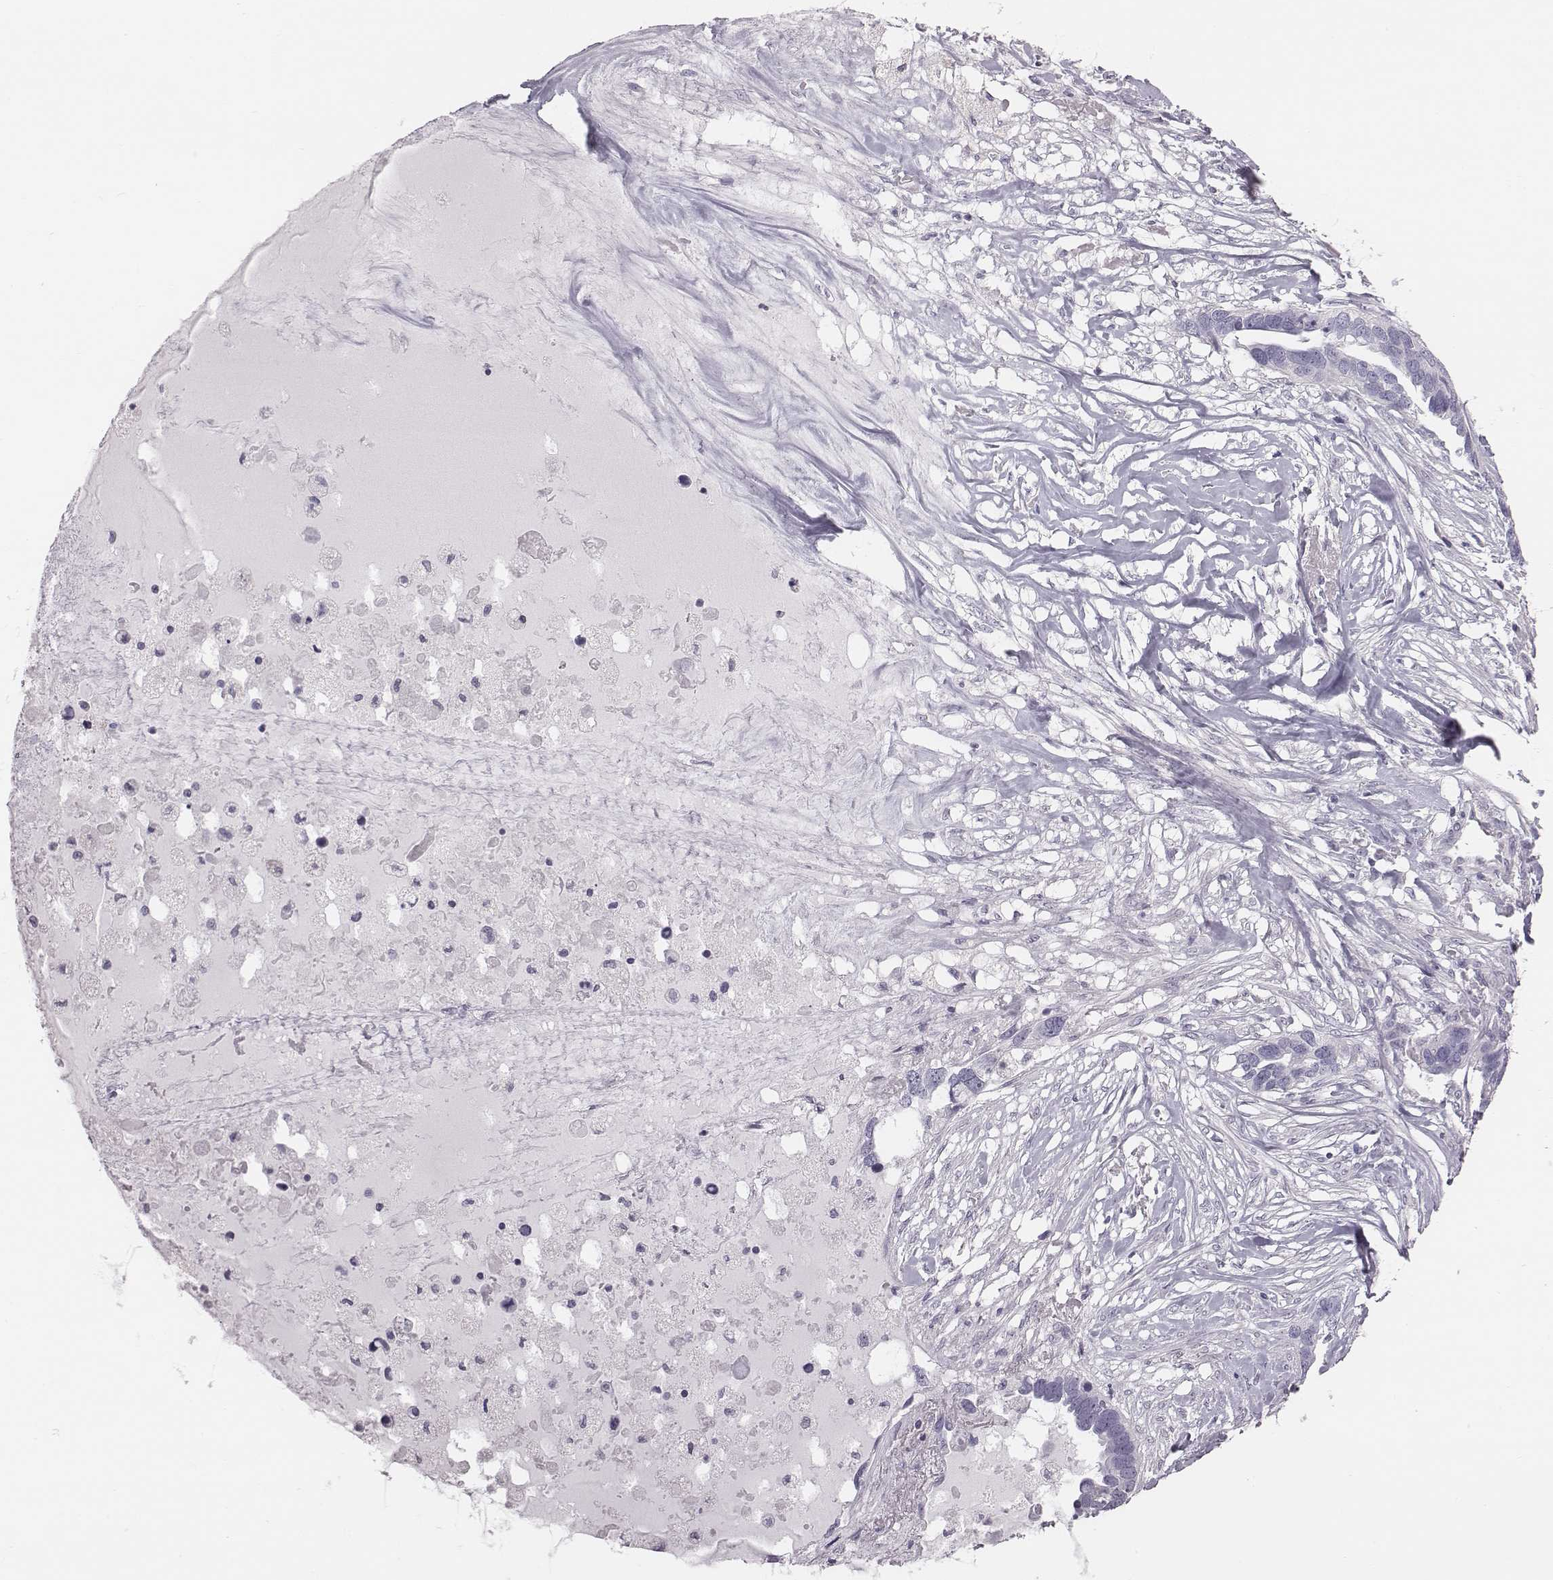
{"staining": {"intensity": "negative", "quantity": "none", "location": "none"}, "tissue": "ovarian cancer", "cell_type": "Tumor cells", "image_type": "cancer", "snomed": [{"axis": "morphology", "description": "Cystadenocarcinoma, serous, NOS"}, {"axis": "topography", "description": "Ovary"}], "caption": "Serous cystadenocarcinoma (ovarian) was stained to show a protein in brown. There is no significant positivity in tumor cells.", "gene": "C6orf58", "patient": {"sex": "female", "age": 54}}